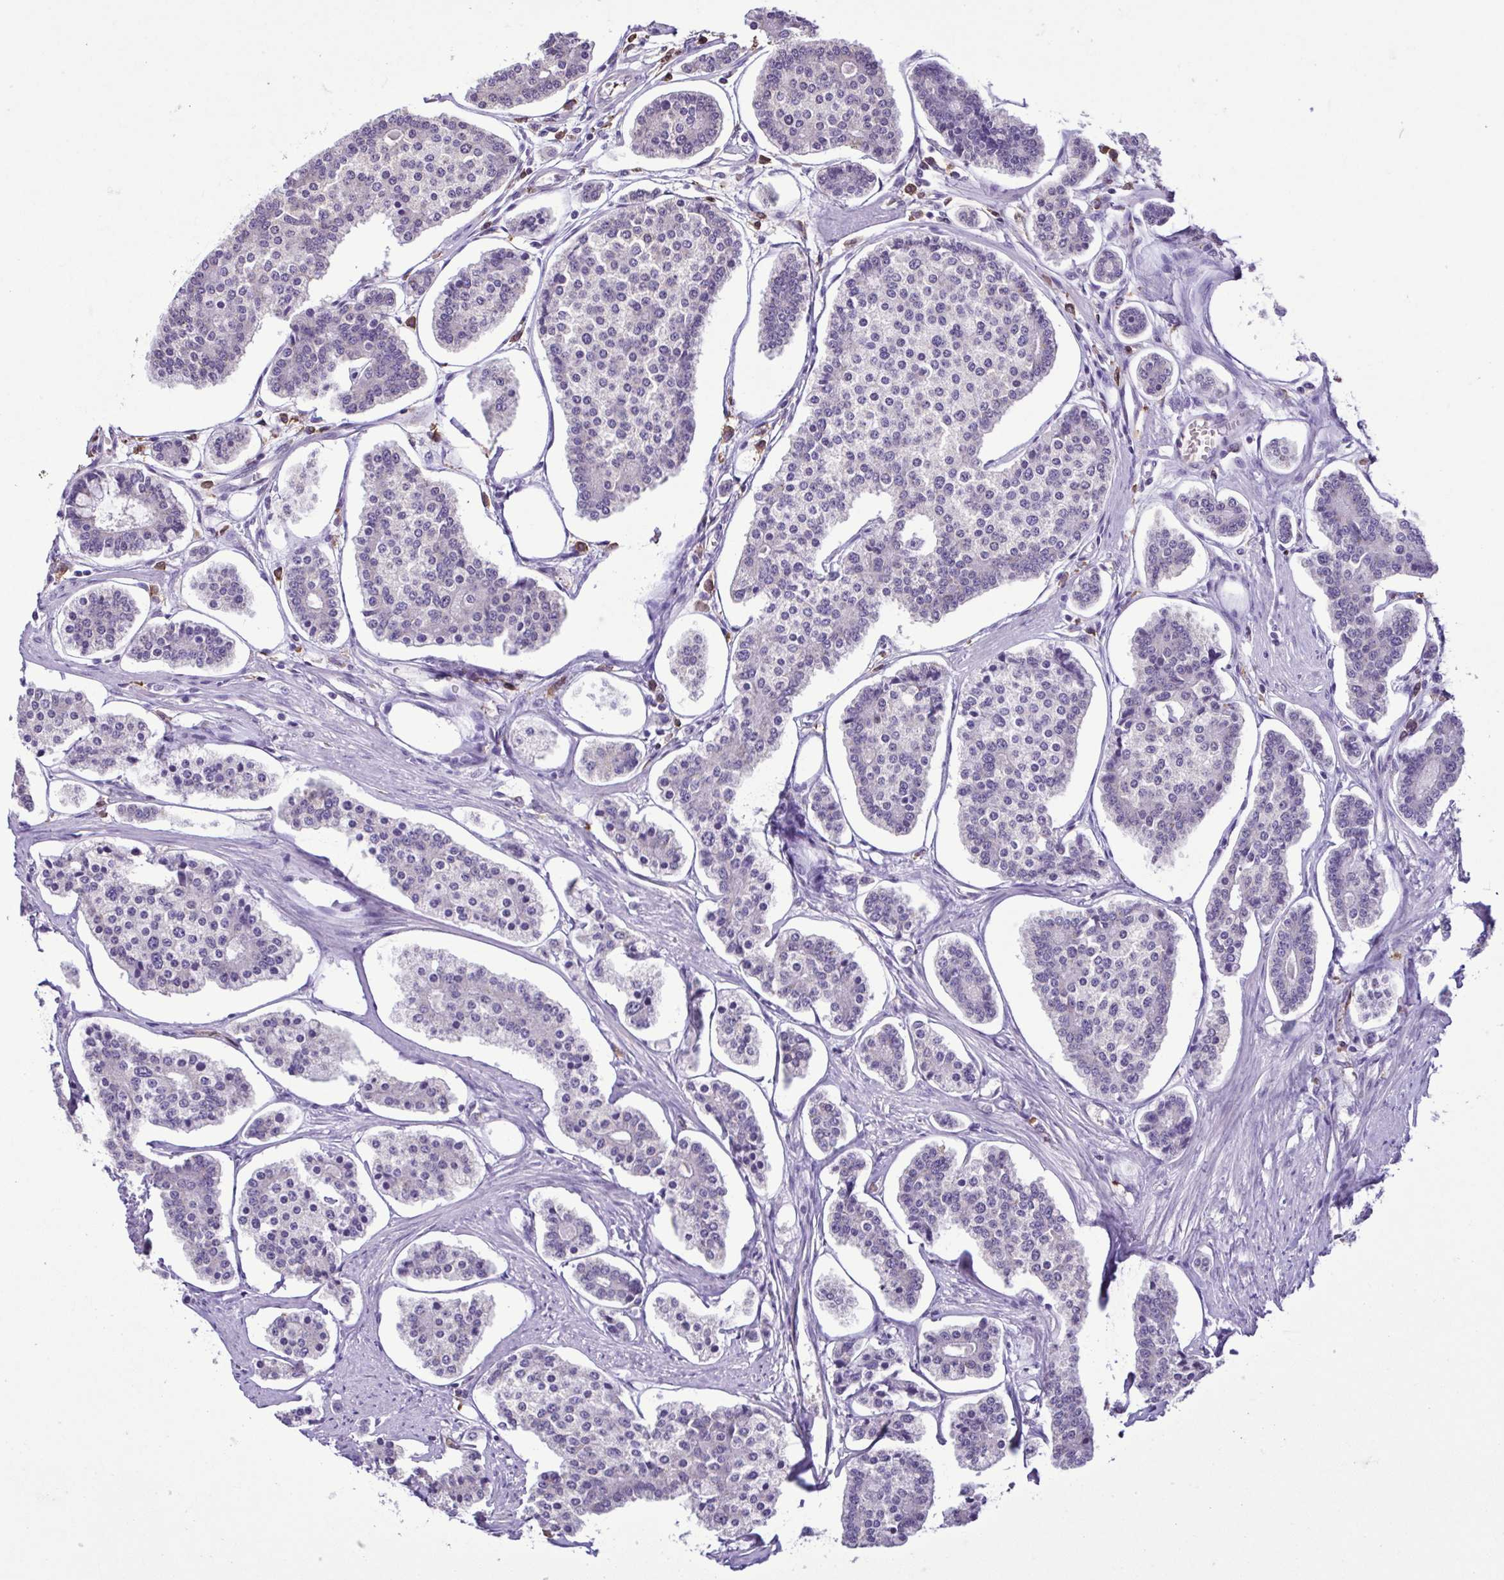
{"staining": {"intensity": "negative", "quantity": "none", "location": "none"}, "tissue": "carcinoid", "cell_type": "Tumor cells", "image_type": "cancer", "snomed": [{"axis": "morphology", "description": "Carcinoid, malignant, NOS"}, {"axis": "topography", "description": "Small intestine"}], "caption": "A high-resolution photomicrograph shows IHC staining of malignant carcinoid, which shows no significant expression in tumor cells.", "gene": "CBY2", "patient": {"sex": "female", "age": 65}}